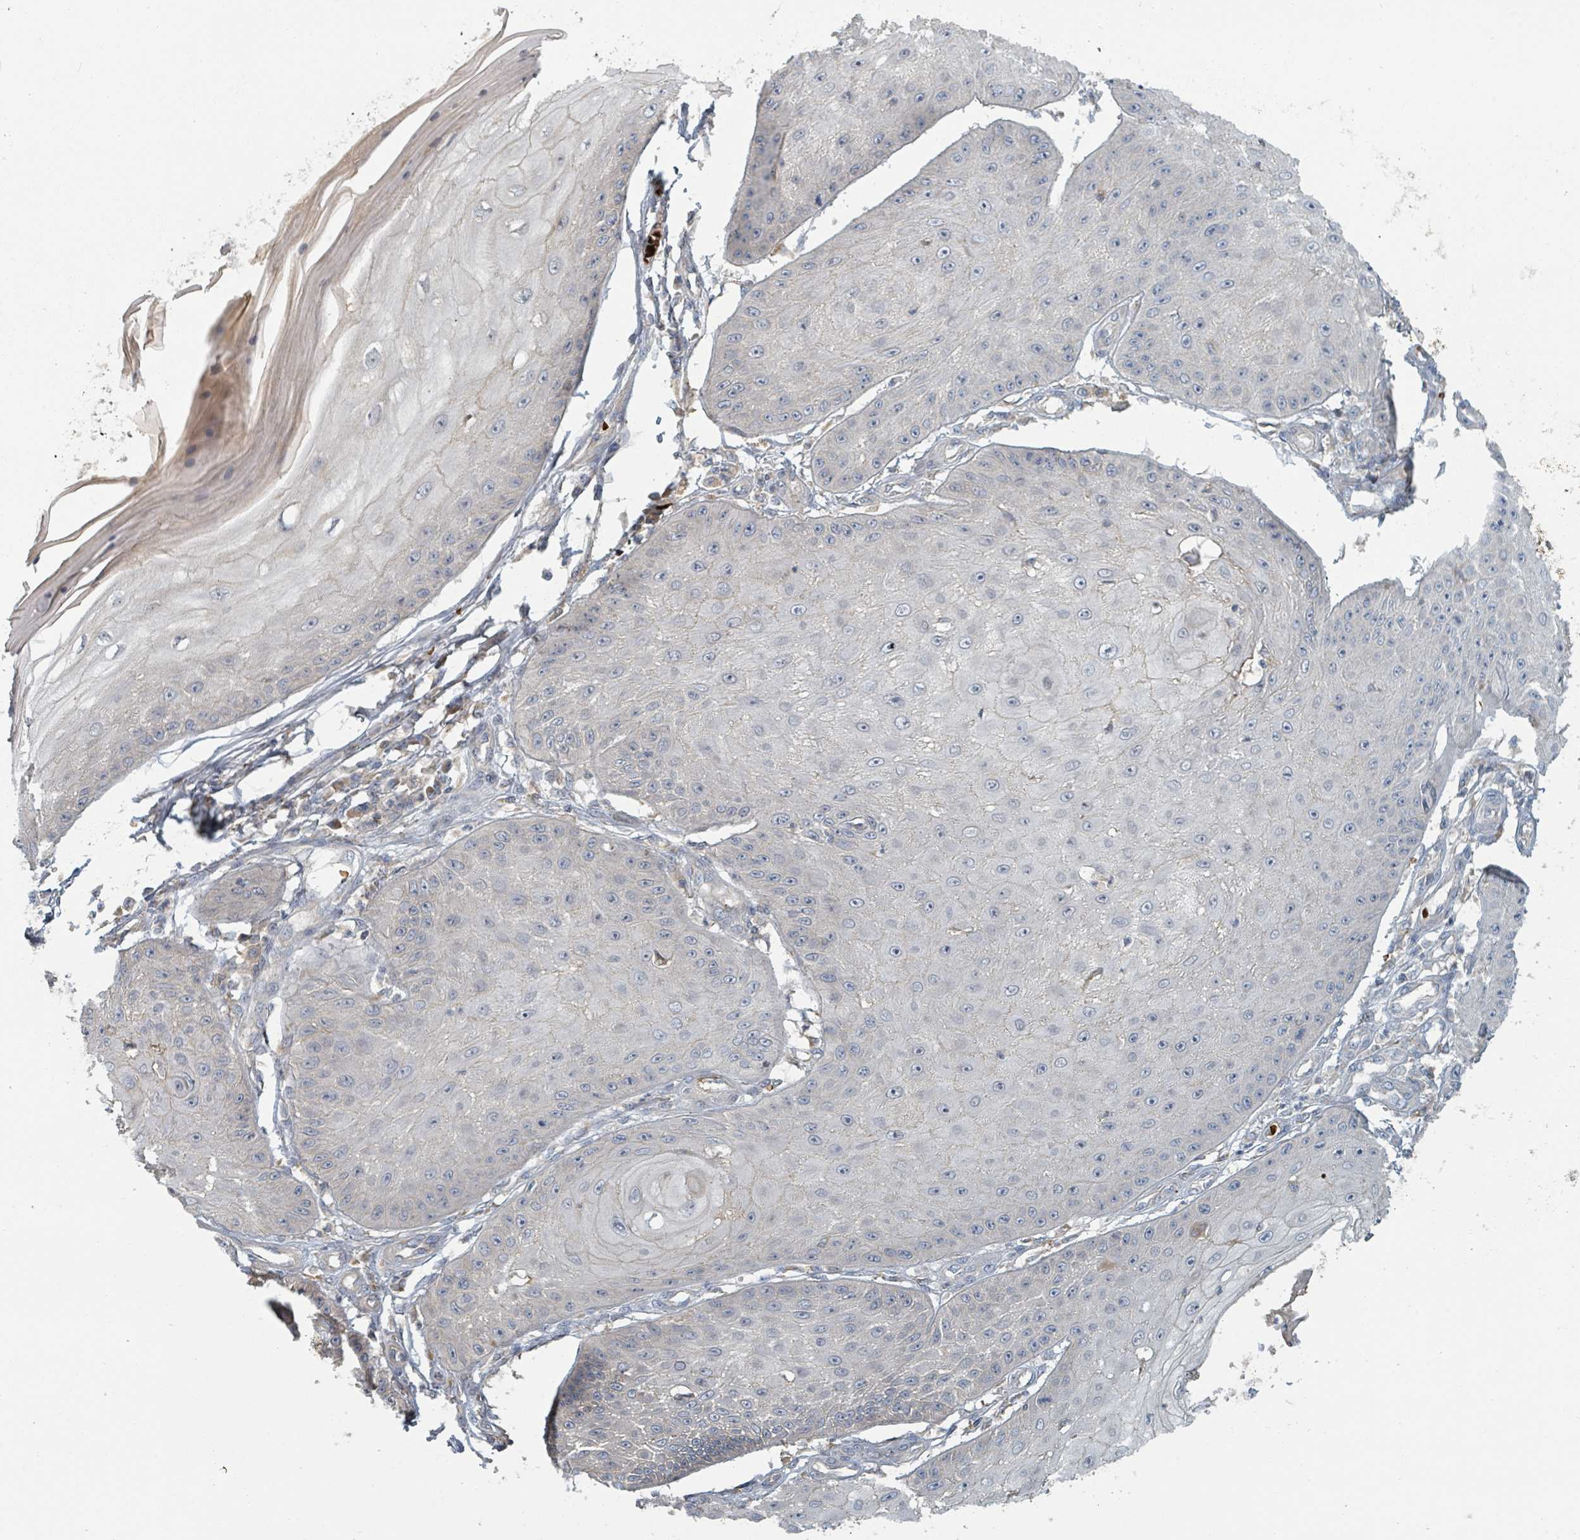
{"staining": {"intensity": "negative", "quantity": "none", "location": "none"}, "tissue": "skin cancer", "cell_type": "Tumor cells", "image_type": "cancer", "snomed": [{"axis": "morphology", "description": "Squamous cell carcinoma, NOS"}, {"axis": "topography", "description": "Skin"}], "caption": "Immunohistochemistry (IHC) micrograph of human squamous cell carcinoma (skin) stained for a protein (brown), which displays no positivity in tumor cells.", "gene": "TRPC4AP", "patient": {"sex": "male", "age": 70}}